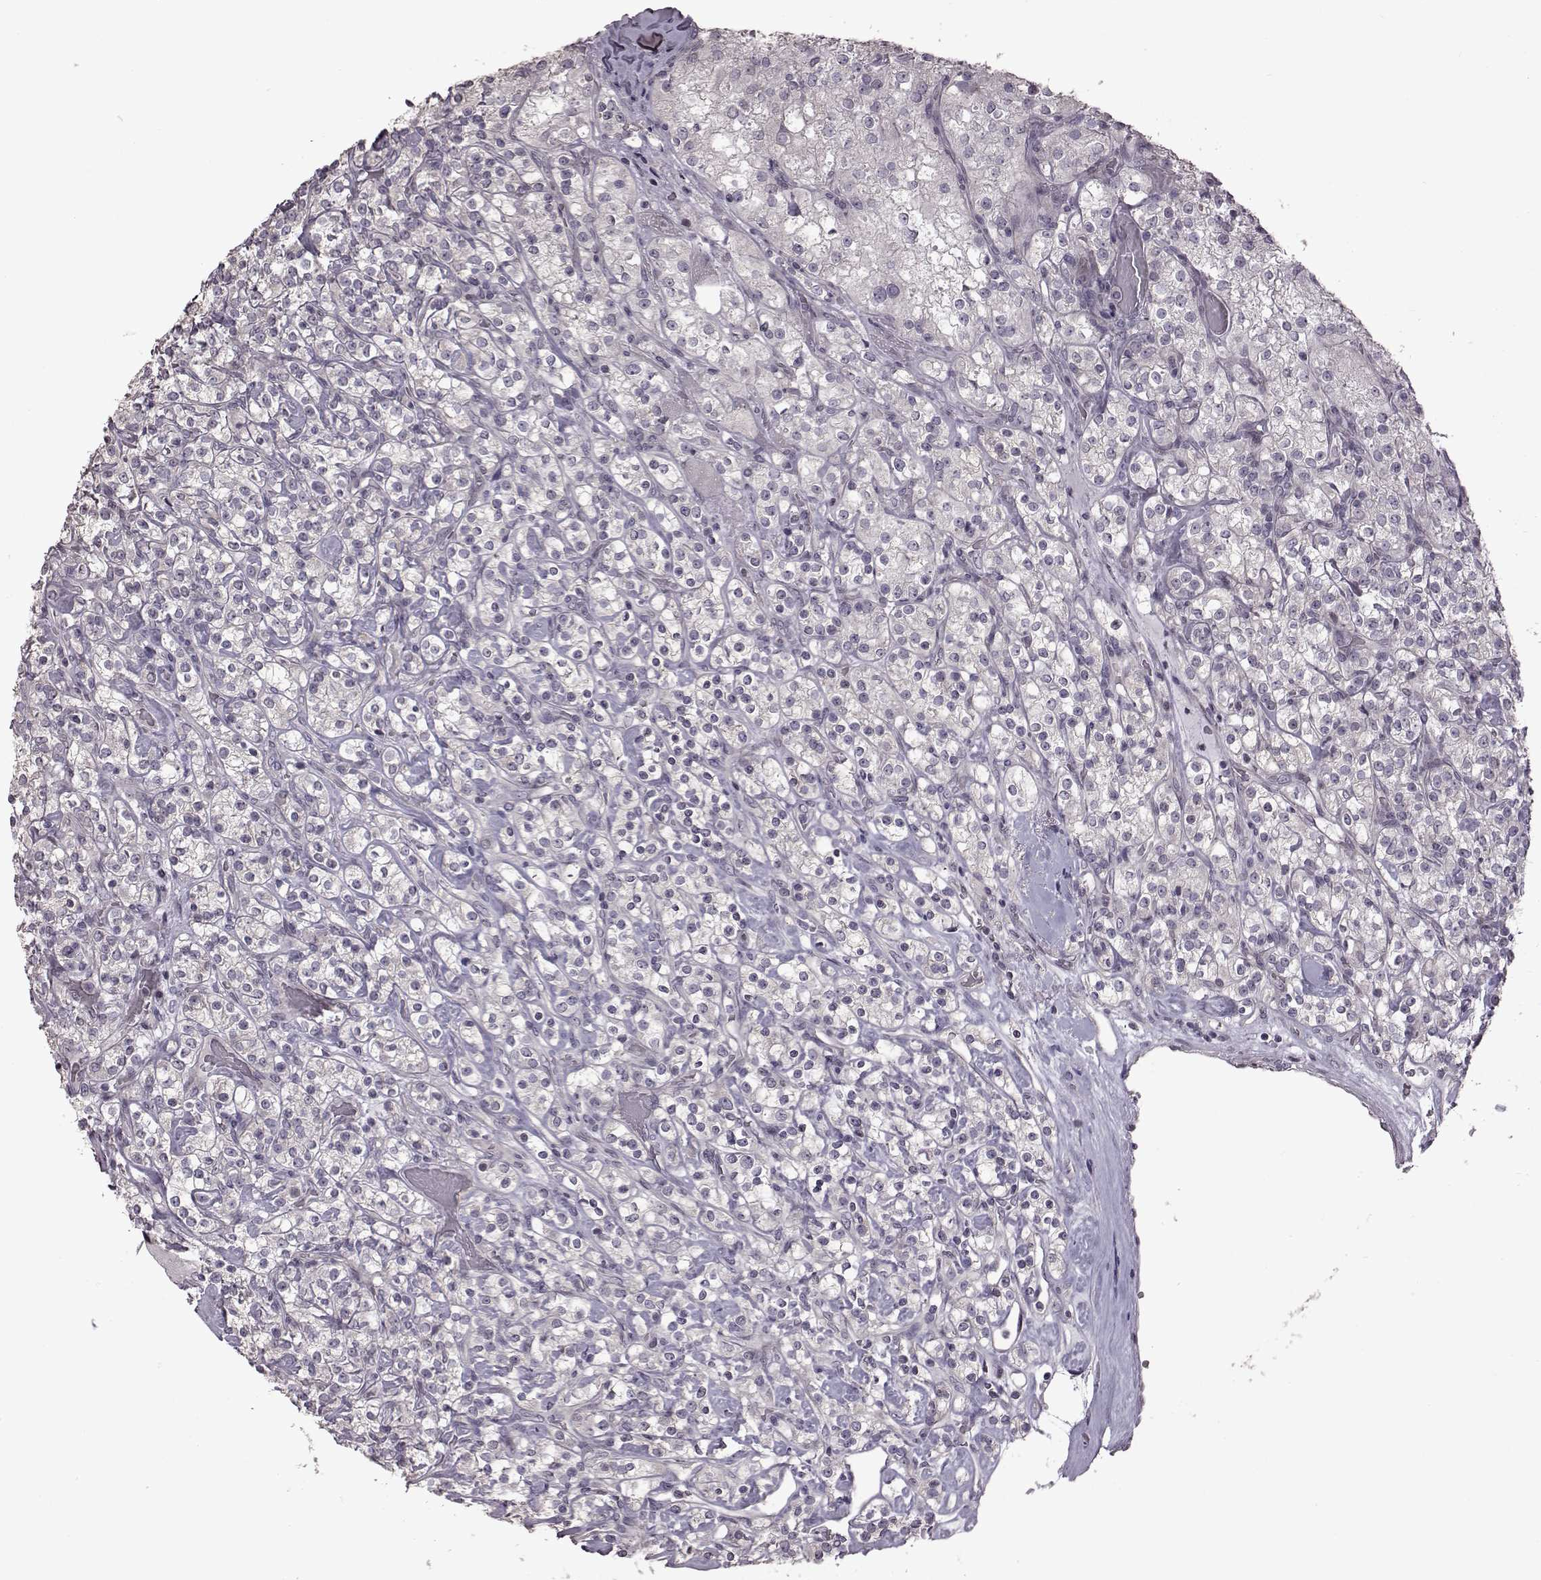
{"staining": {"intensity": "negative", "quantity": "none", "location": "none"}, "tissue": "renal cancer", "cell_type": "Tumor cells", "image_type": "cancer", "snomed": [{"axis": "morphology", "description": "Adenocarcinoma, NOS"}, {"axis": "topography", "description": "Kidney"}], "caption": "Immunohistochemical staining of human renal adenocarcinoma reveals no significant expression in tumor cells.", "gene": "GAL", "patient": {"sex": "male", "age": 77}}